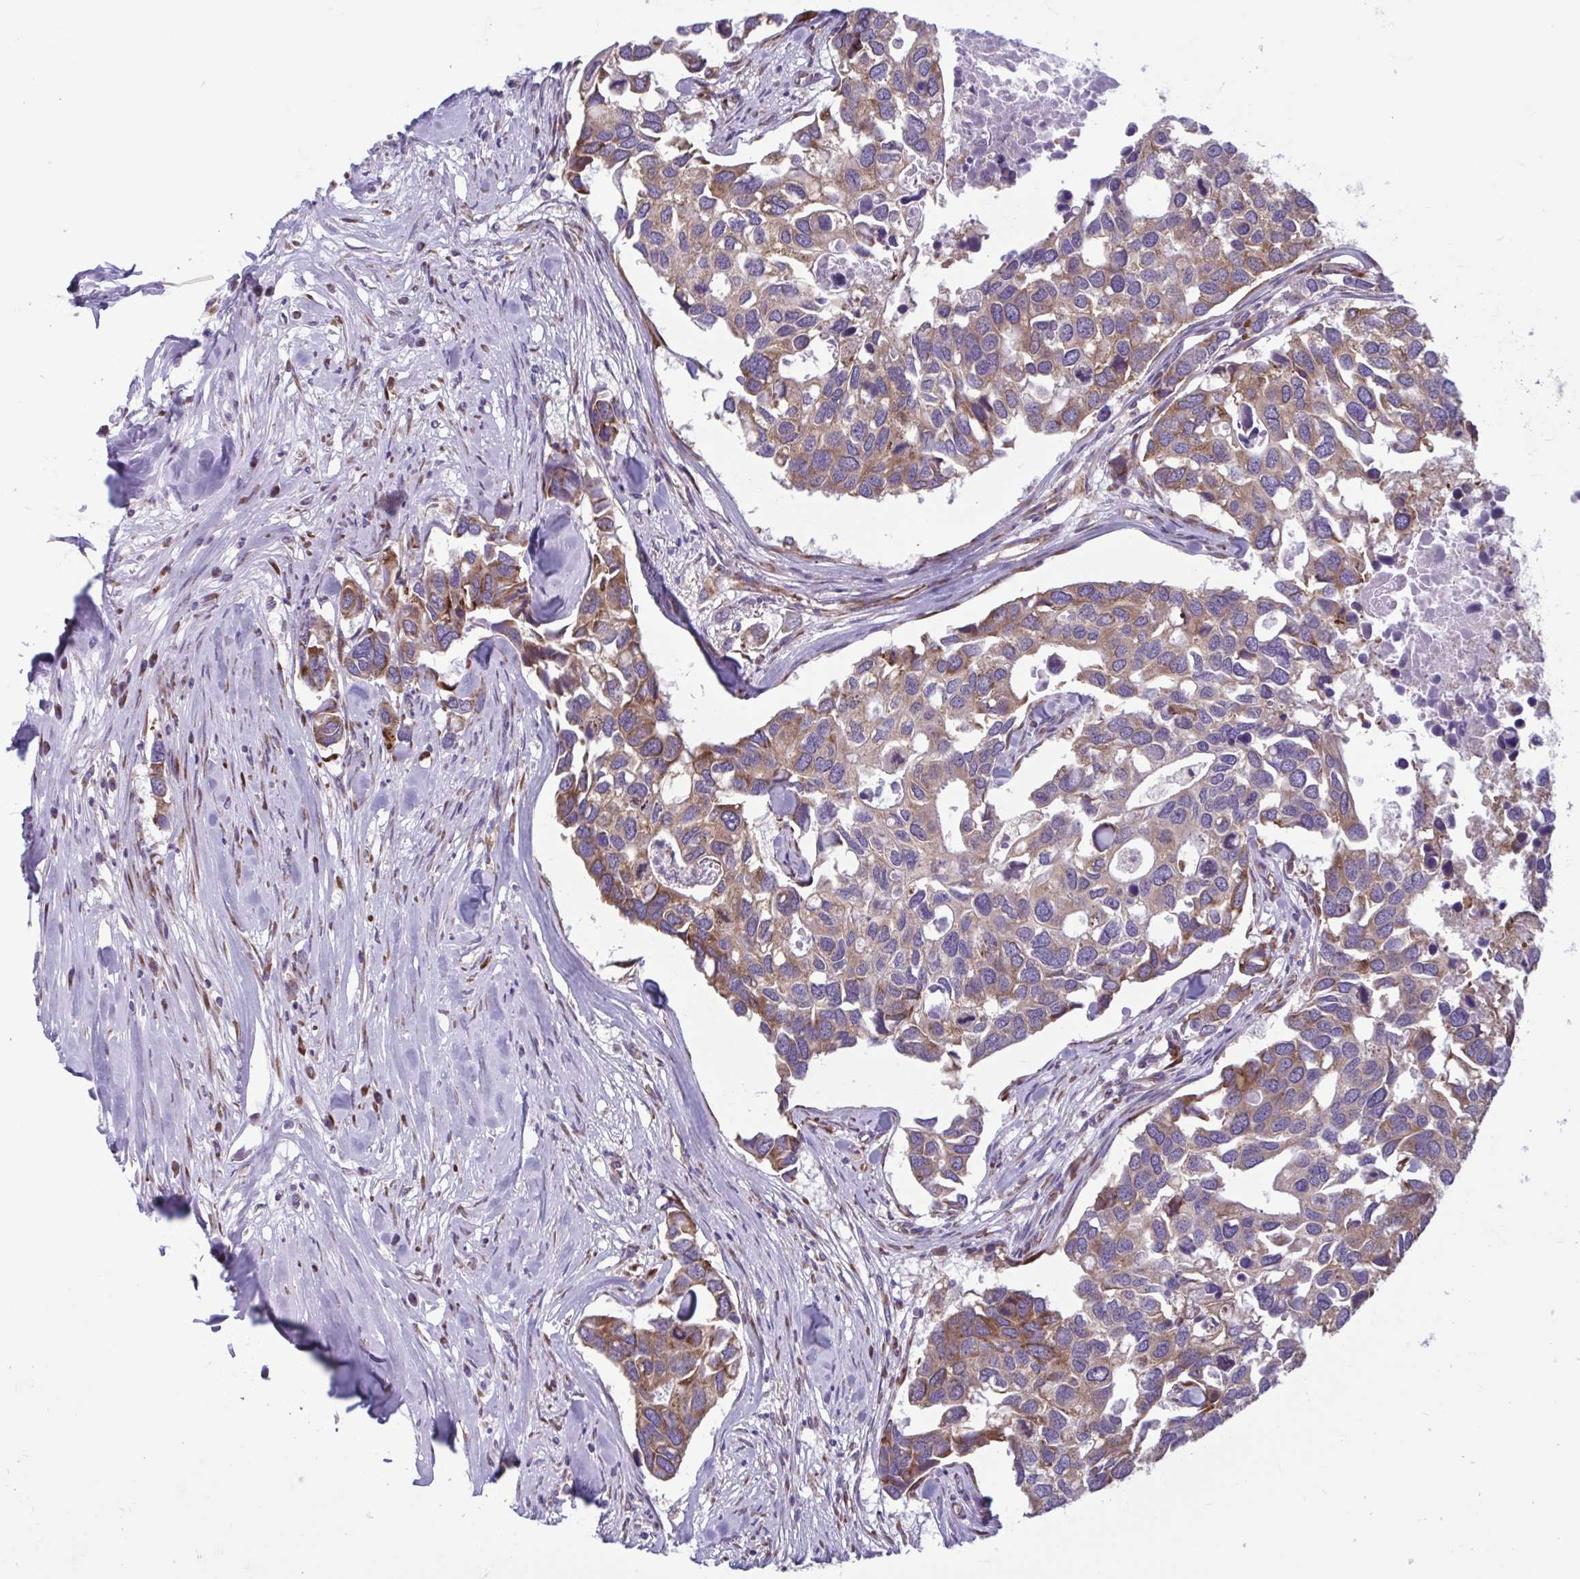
{"staining": {"intensity": "moderate", "quantity": ">75%", "location": "cytoplasmic/membranous"}, "tissue": "breast cancer", "cell_type": "Tumor cells", "image_type": "cancer", "snomed": [{"axis": "morphology", "description": "Duct carcinoma"}, {"axis": "topography", "description": "Breast"}], "caption": "Immunohistochemistry (DAB (3,3'-diaminobenzidine)) staining of human intraductal carcinoma (breast) exhibits moderate cytoplasmic/membranous protein positivity in approximately >75% of tumor cells.", "gene": "RPS16", "patient": {"sex": "female", "age": 83}}